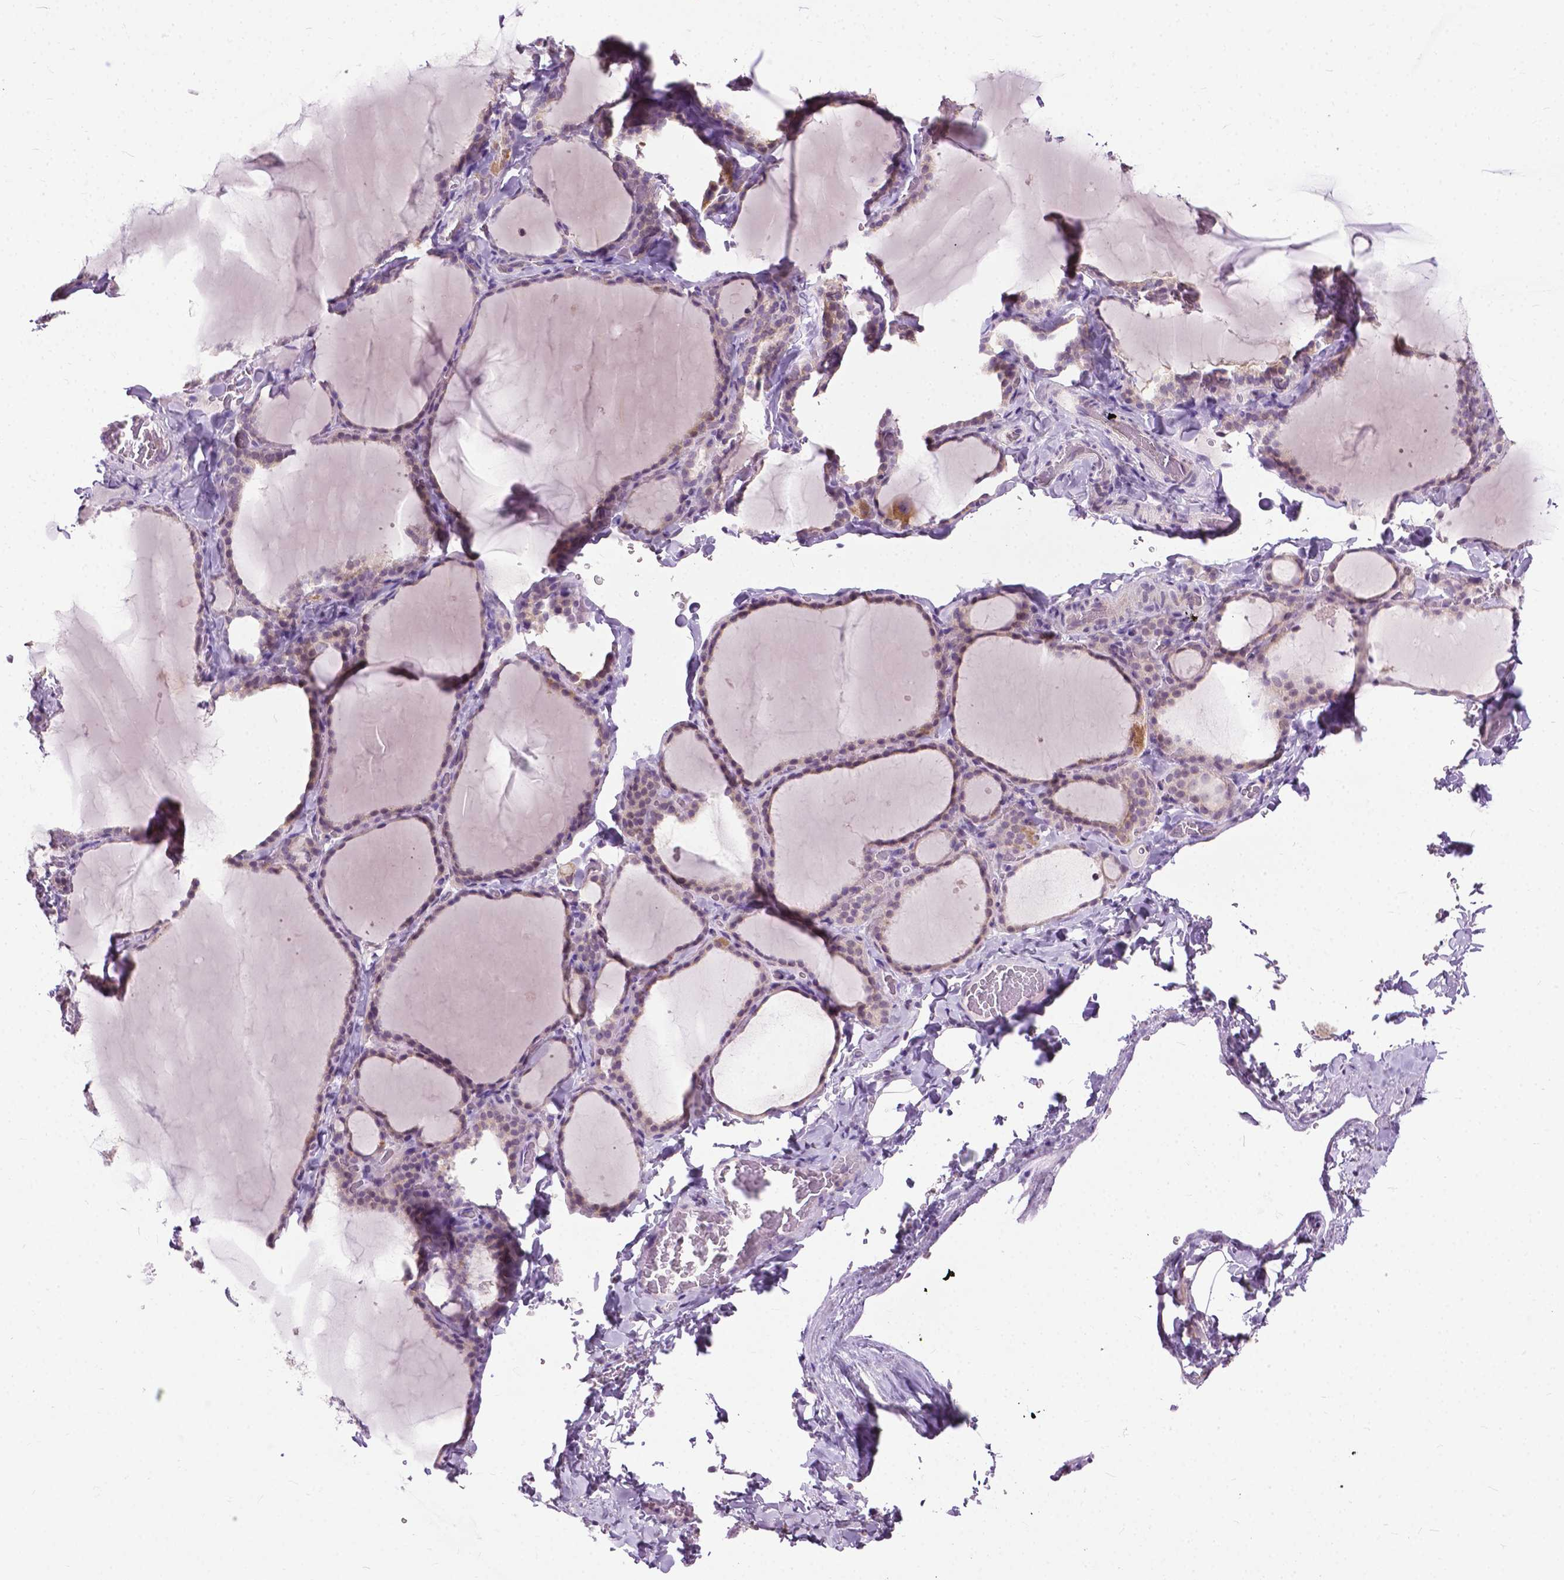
{"staining": {"intensity": "weak", "quantity": "25%-75%", "location": "cytoplasmic/membranous"}, "tissue": "thyroid gland", "cell_type": "Glandular cells", "image_type": "normal", "snomed": [{"axis": "morphology", "description": "Normal tissue, NOS"}, {"axis": "topography", "description": "Thyroid gland"}], "caption": "Protein positivity by immunohistochemistry demonstrates weak cytoplasmic/membranous positivity in approximately 25%-75% of glandular cells in normal thyroid gland.", "gene": "TTC9B", "patient": {"sex": "female", "age": 22}}